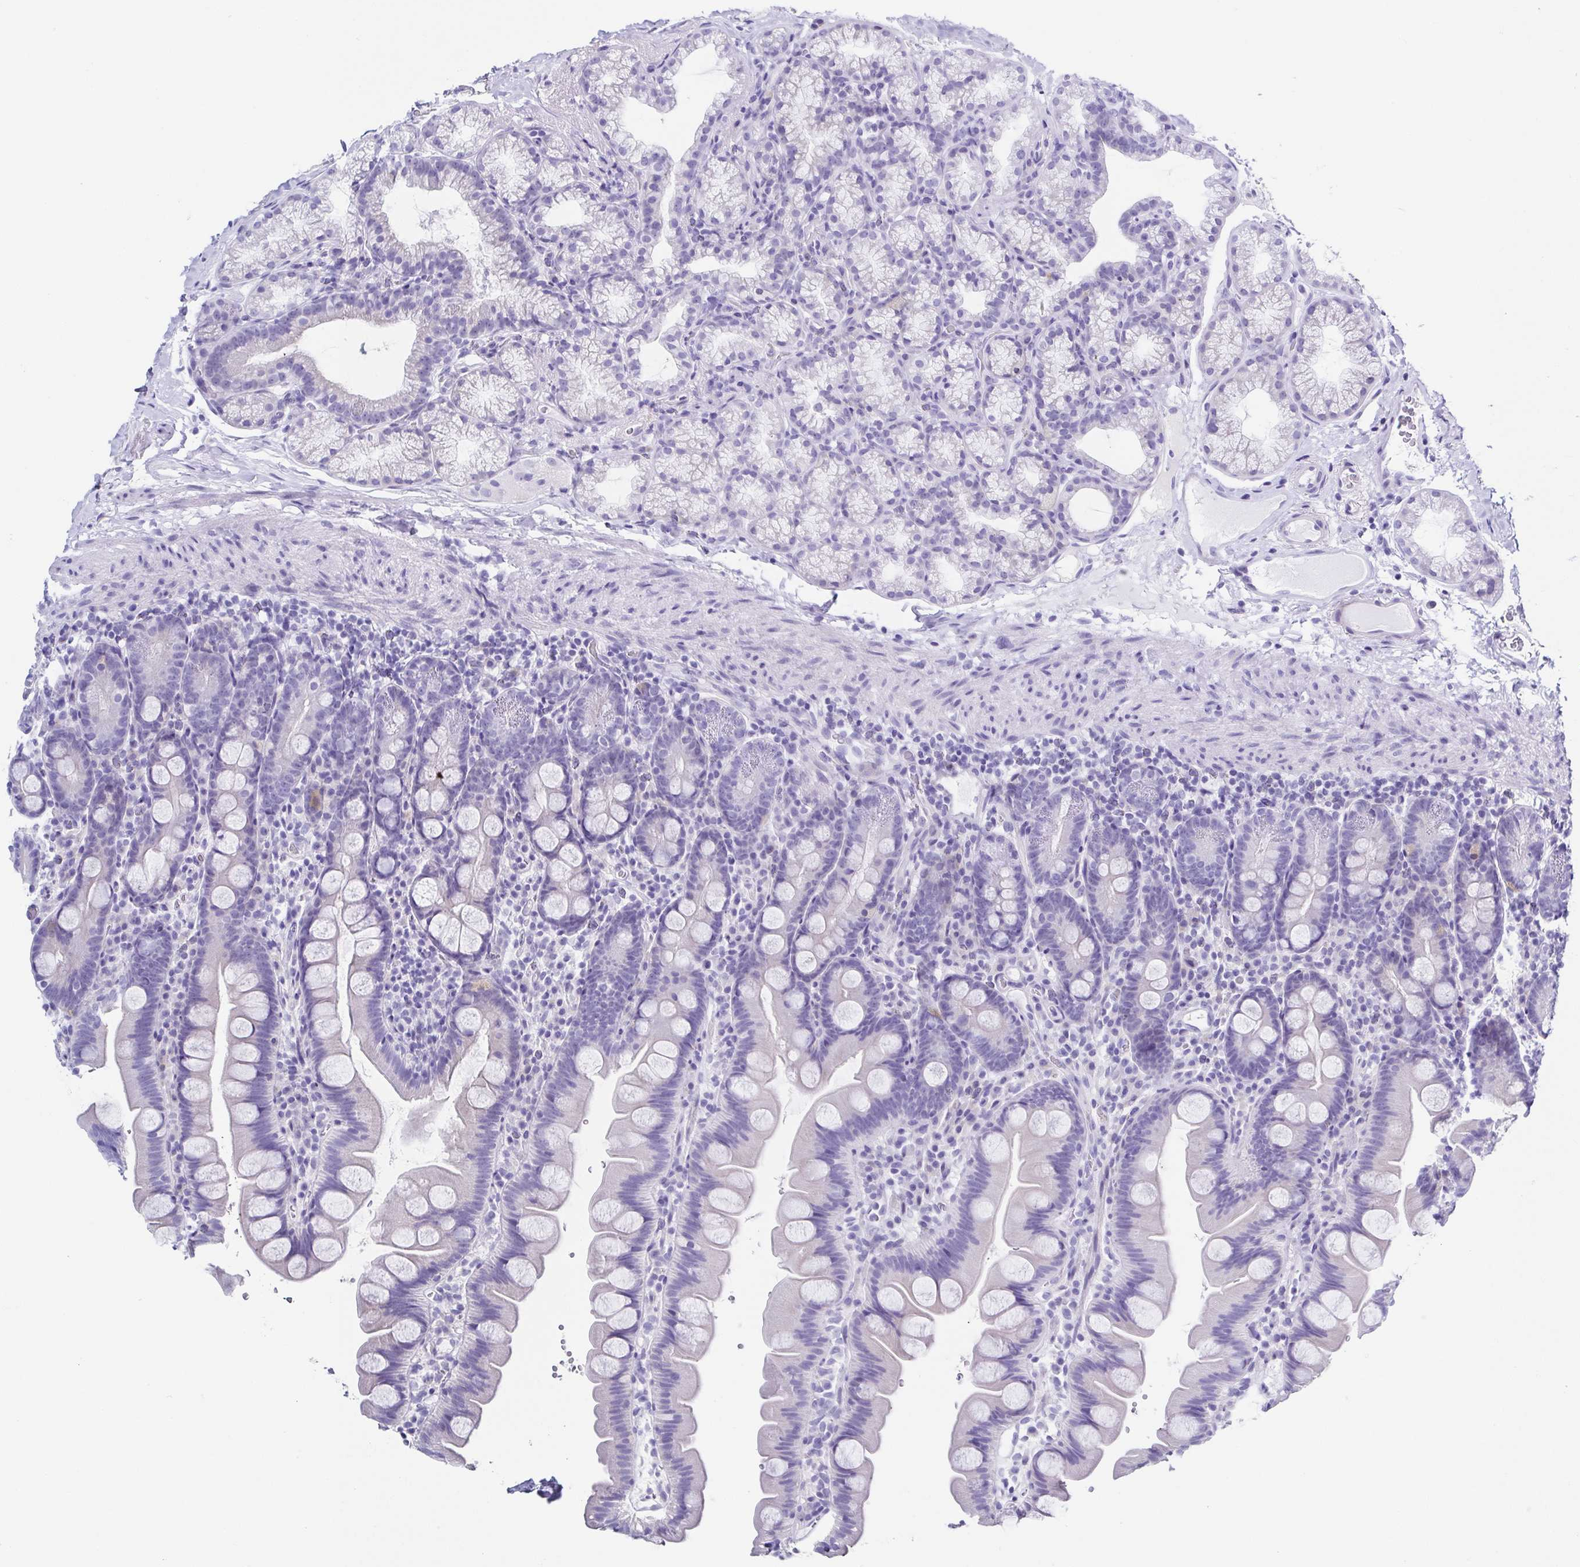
{"staining": {"intensity": "negative", "quantity": "none", "location": "none"}, "tissue": "small intestine", "cell_type": "Glandular cells", "image_type": "normal", "snomed": [{"axis": "morphology", "description": "Normal tissue, NOS"}, {"axis": "topography", "description": "Small intestine"}], "caption": "This image is of normal small intestine stained with IHC to label a protein in brown with the nuclei are counter-stained blue. There is no positivity in glandular cells. (Stains: DAB (3,3'-diaminobenzidine) immunohistochemistry (IHC) with hematoxylin counter stain, Microscopy: brightfield microscopy at high magnification).", "gene": "TNNT2", "patient": {"sex": "female", "age": 68}}